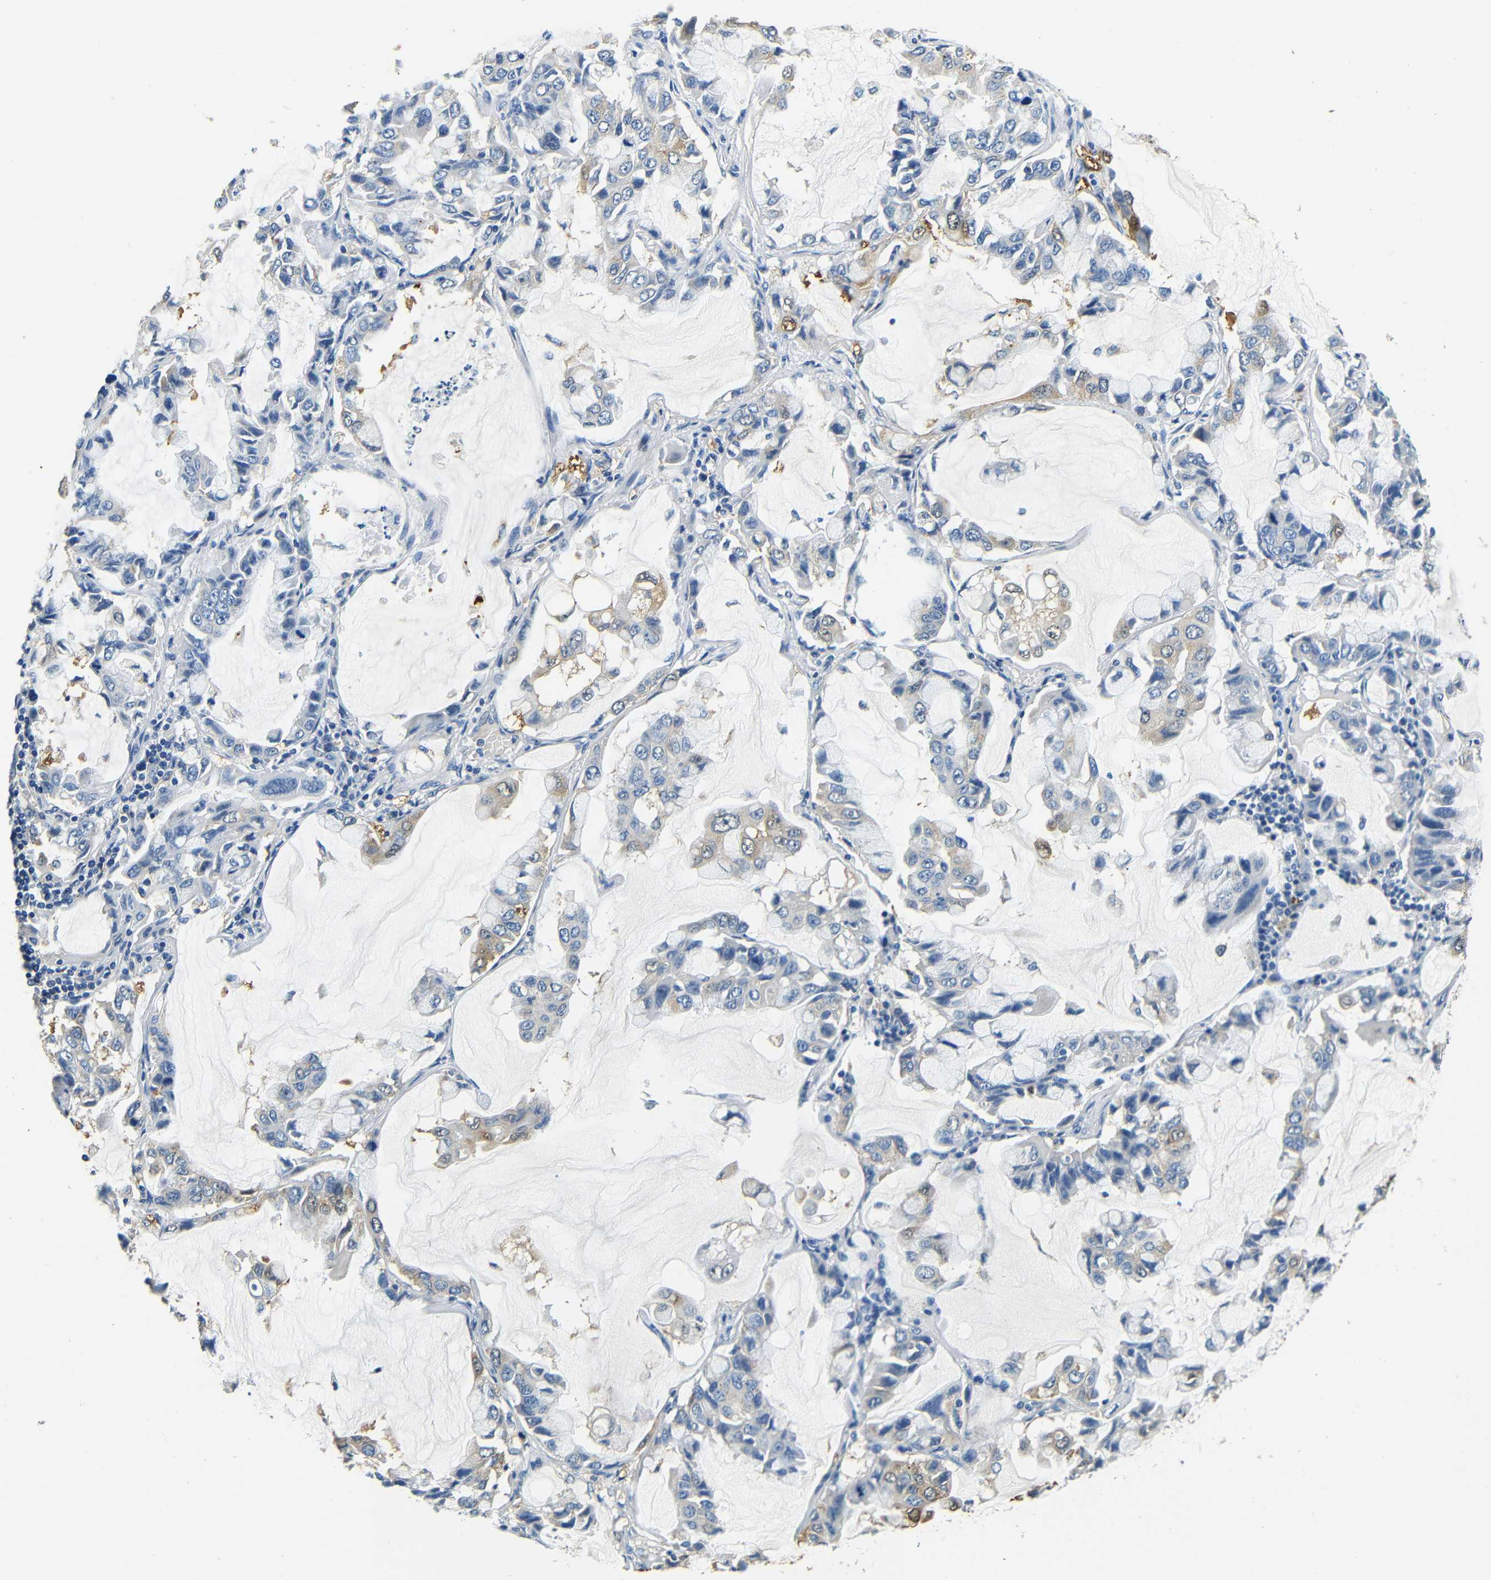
{"staining": {"intensity": "weak", "quantity": "<25%", "location": "cytoplasmic/membranous"}, "tissue": "lung cancer", "cell_type": "Tumor cells", "image_type": "cancer", "snomed": [{"axis": "morphology", "description": "Adenocarcinoma, NOS"}, {"axis": "topography", "description": "Lung"}], "caption": "Histopathology image shows no protein expression in tumor cells of lung cancer (adenocarcinoma) tissue.", "gene": "FMO5", "patient": {"sex": "male", "age": 64}}